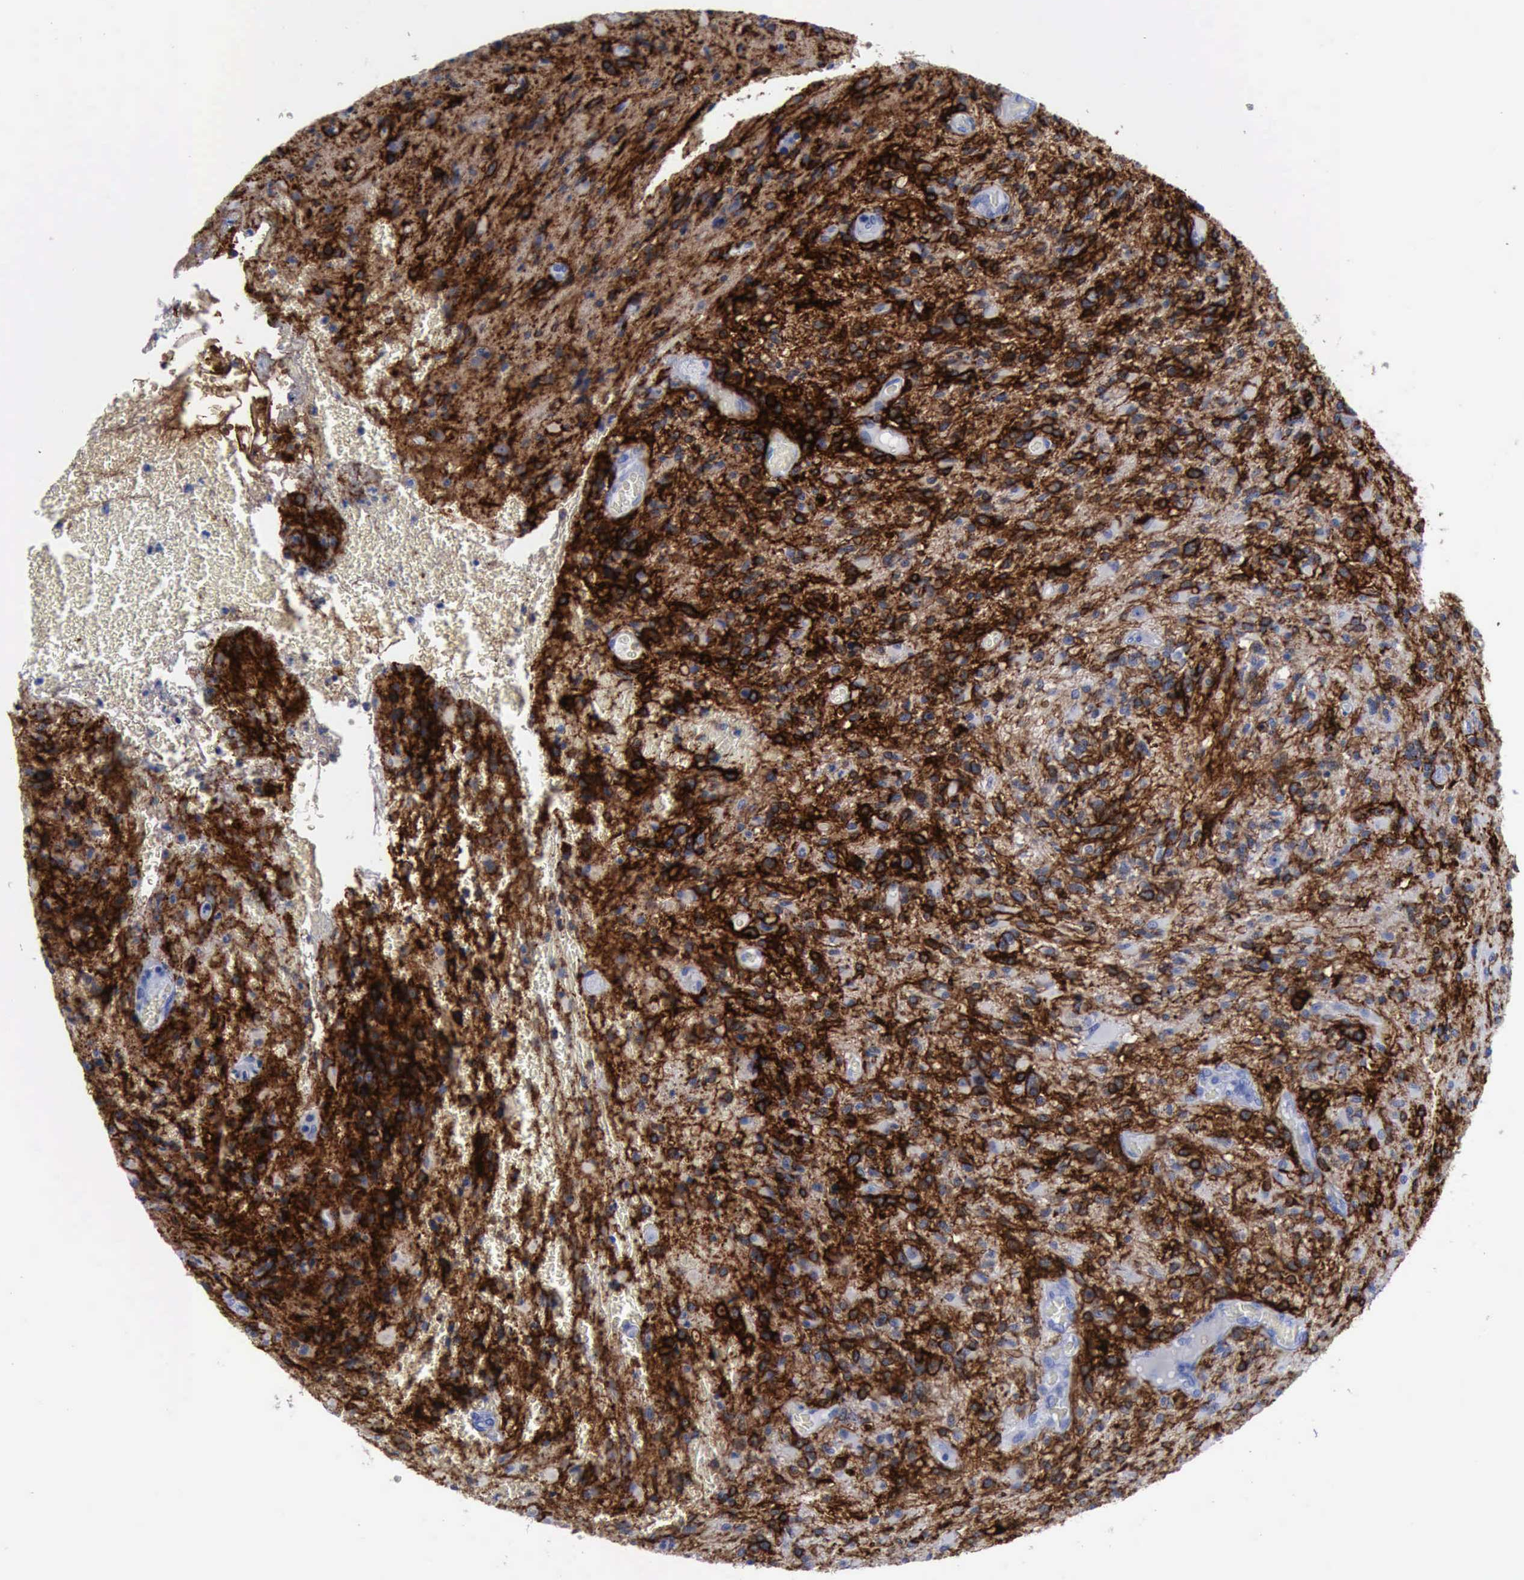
{"staining": {"intensity": "strong", "quantity": ">75%", "location": "cytoplasmic/membranous"}, "tissue": "glioma", "cell_type": "Tumor cells", "image_type": "cancer", "snomed": [{"axis": "morphology", "description": "Glioma, malignant, Low grade"}, {"axis": "topography", "description": "Brain"}], "caption": "About >75% of tumor cells in glioma display strong cytoplasmic/membranous protein positivity as visualized by brown immunohistochemical staining.", "gene": "NGFR", "patient": {"sex": "female", "age": 46}}